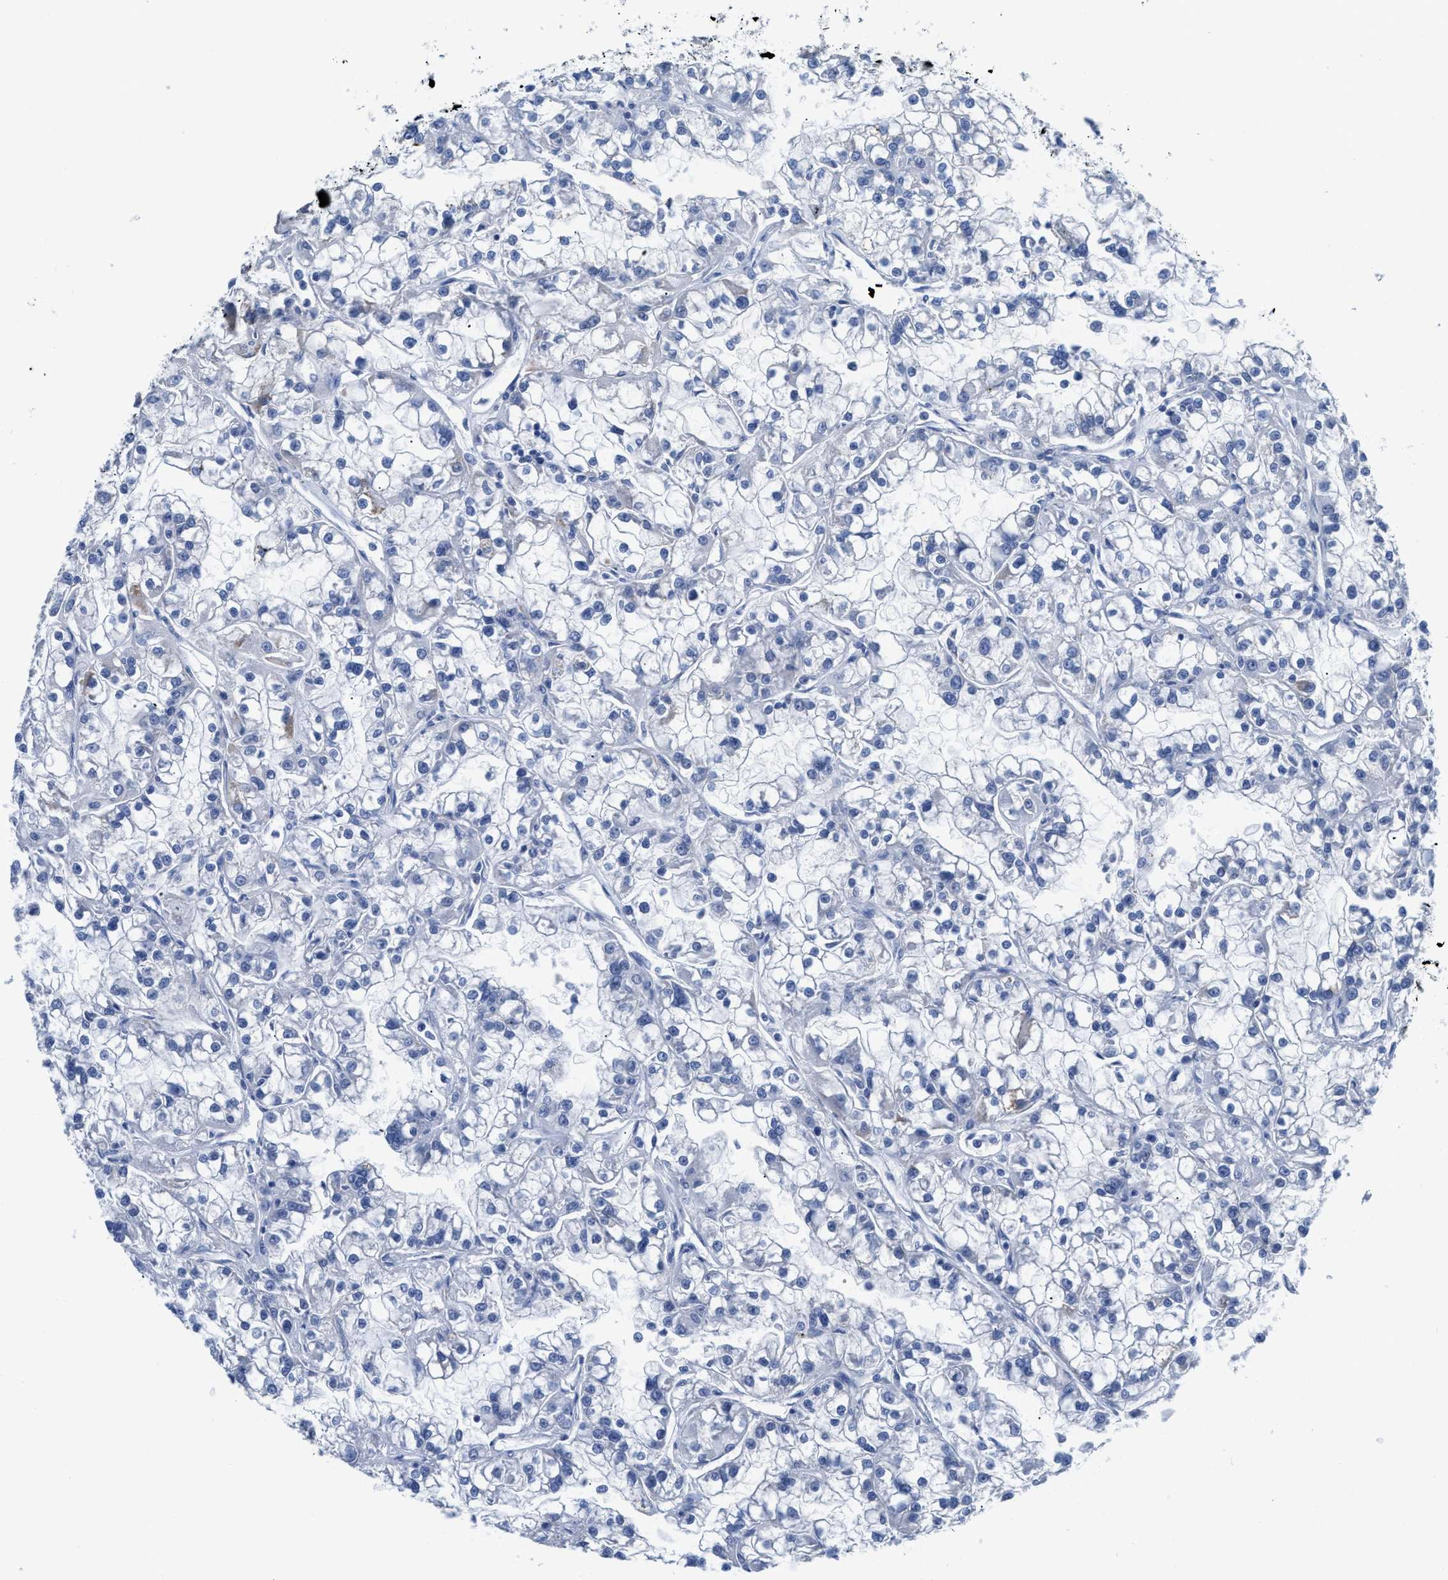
{"staining": {"intensity": "negative", "quantity": "none", "location": "none"}, "tissue": "renal cancer", "cell_type": "Tumor cells", "image_type": "cancer", "snomed": [{"axis": "morphology", "description": "Adenocarcinoma, NOS"}, {"axis": "topography", "description": "Kidney"}], "caption": "A micrograph of human renal cancer (adenocarcinoma) is negative for staining in tumor cells.", "gene": "ETFA", "patient": {"sex": "female", "age": 52}}